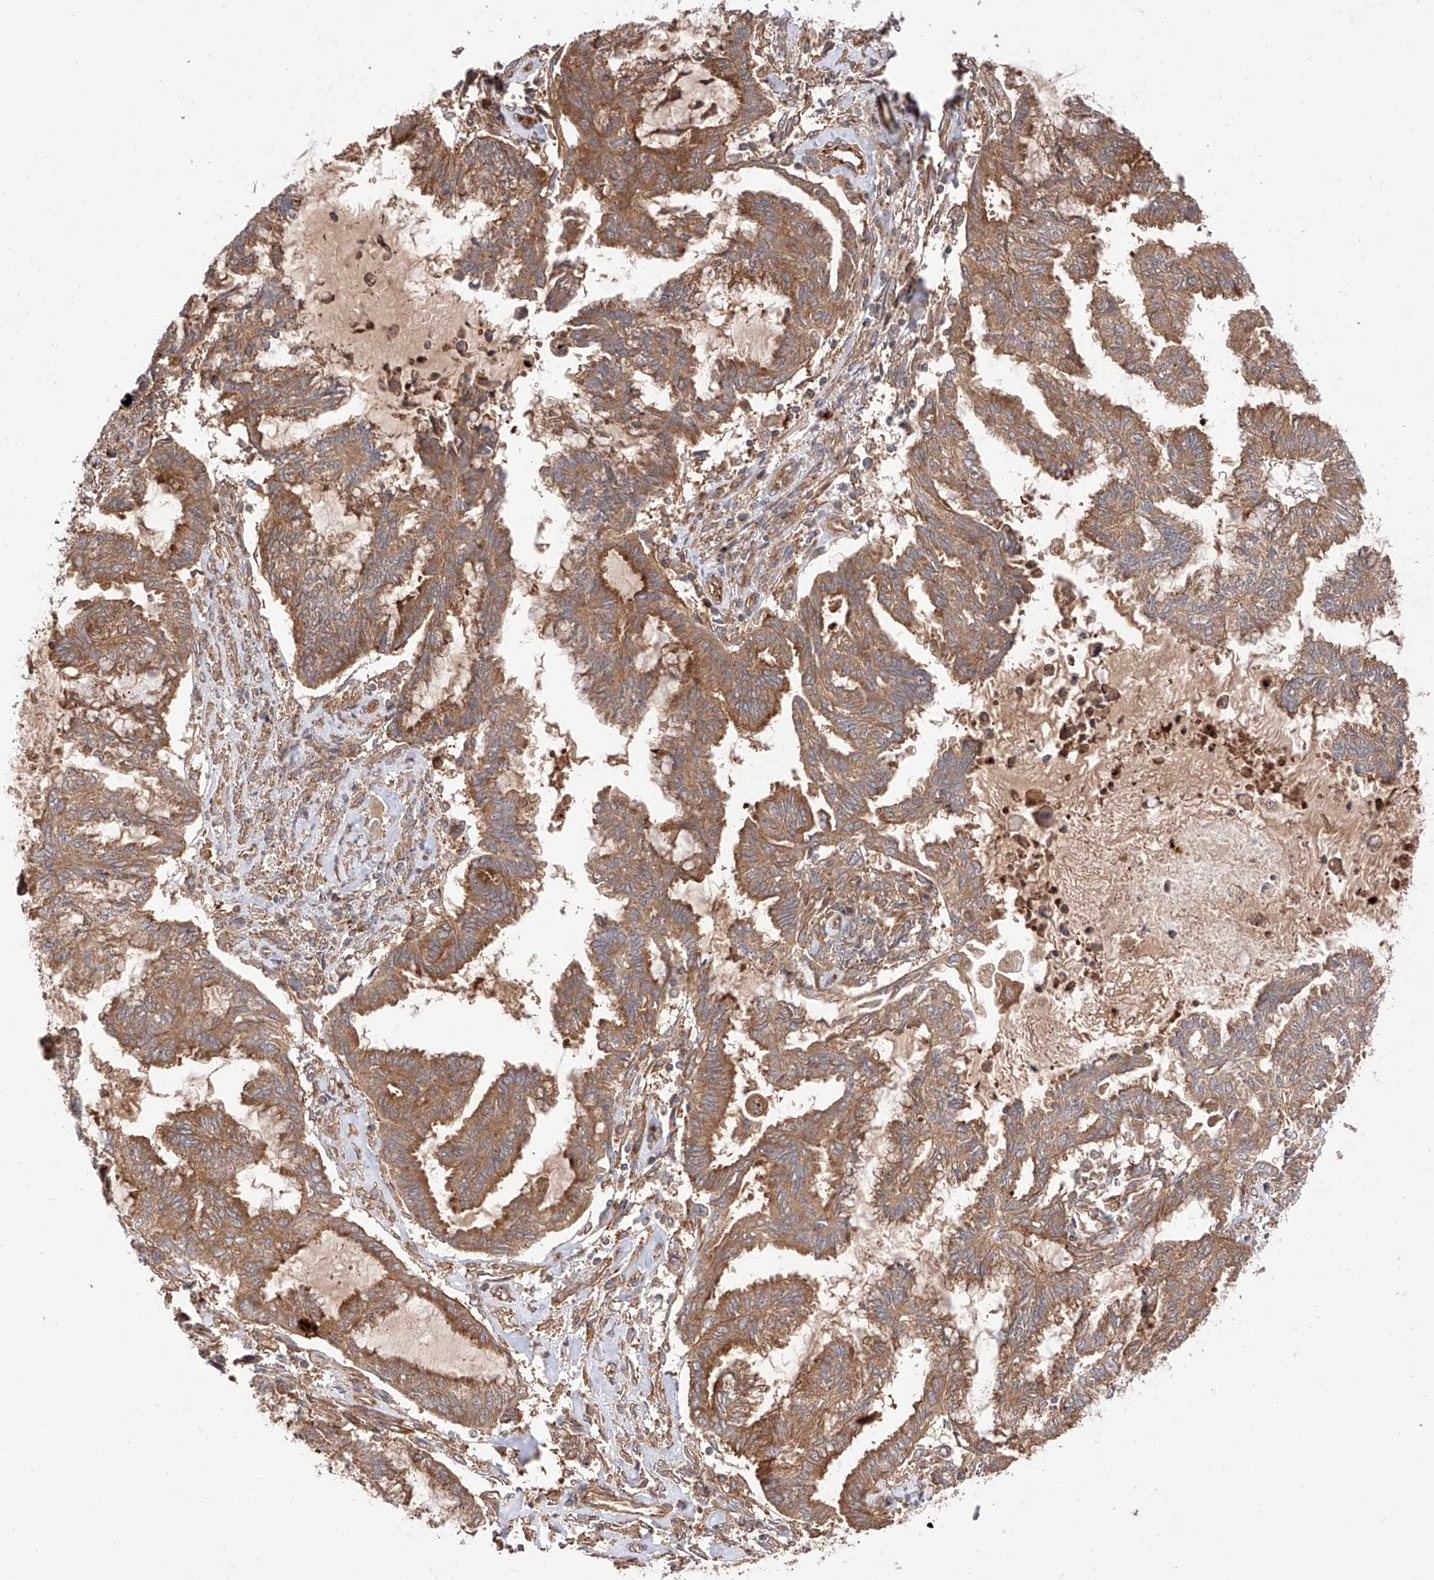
{"staining": {"intensity": "moderate", "quantity": ">75%", "location": "cytoplasmic/membranous"}, "tissue": "endometrial cancer", "cell_type": "Tumor cells", "image_type": "cancer", "snomed": [{"axis": "morphology", "description": "Adenocarcinoma, NOS"}, {"axis": "topography", "description": "Endometrium"}], "caption": "DAB immunohistochemical staining of human endometrial adenocarcinoma exhibits moderate cytoplasmic/membranous protein staining in about >75% of tumor cells. (brown staining indicates protein expression, while blue staining denotes nuclei).", "gene": "ISCA2", "patient": {"sex": "female", "age": 86}}